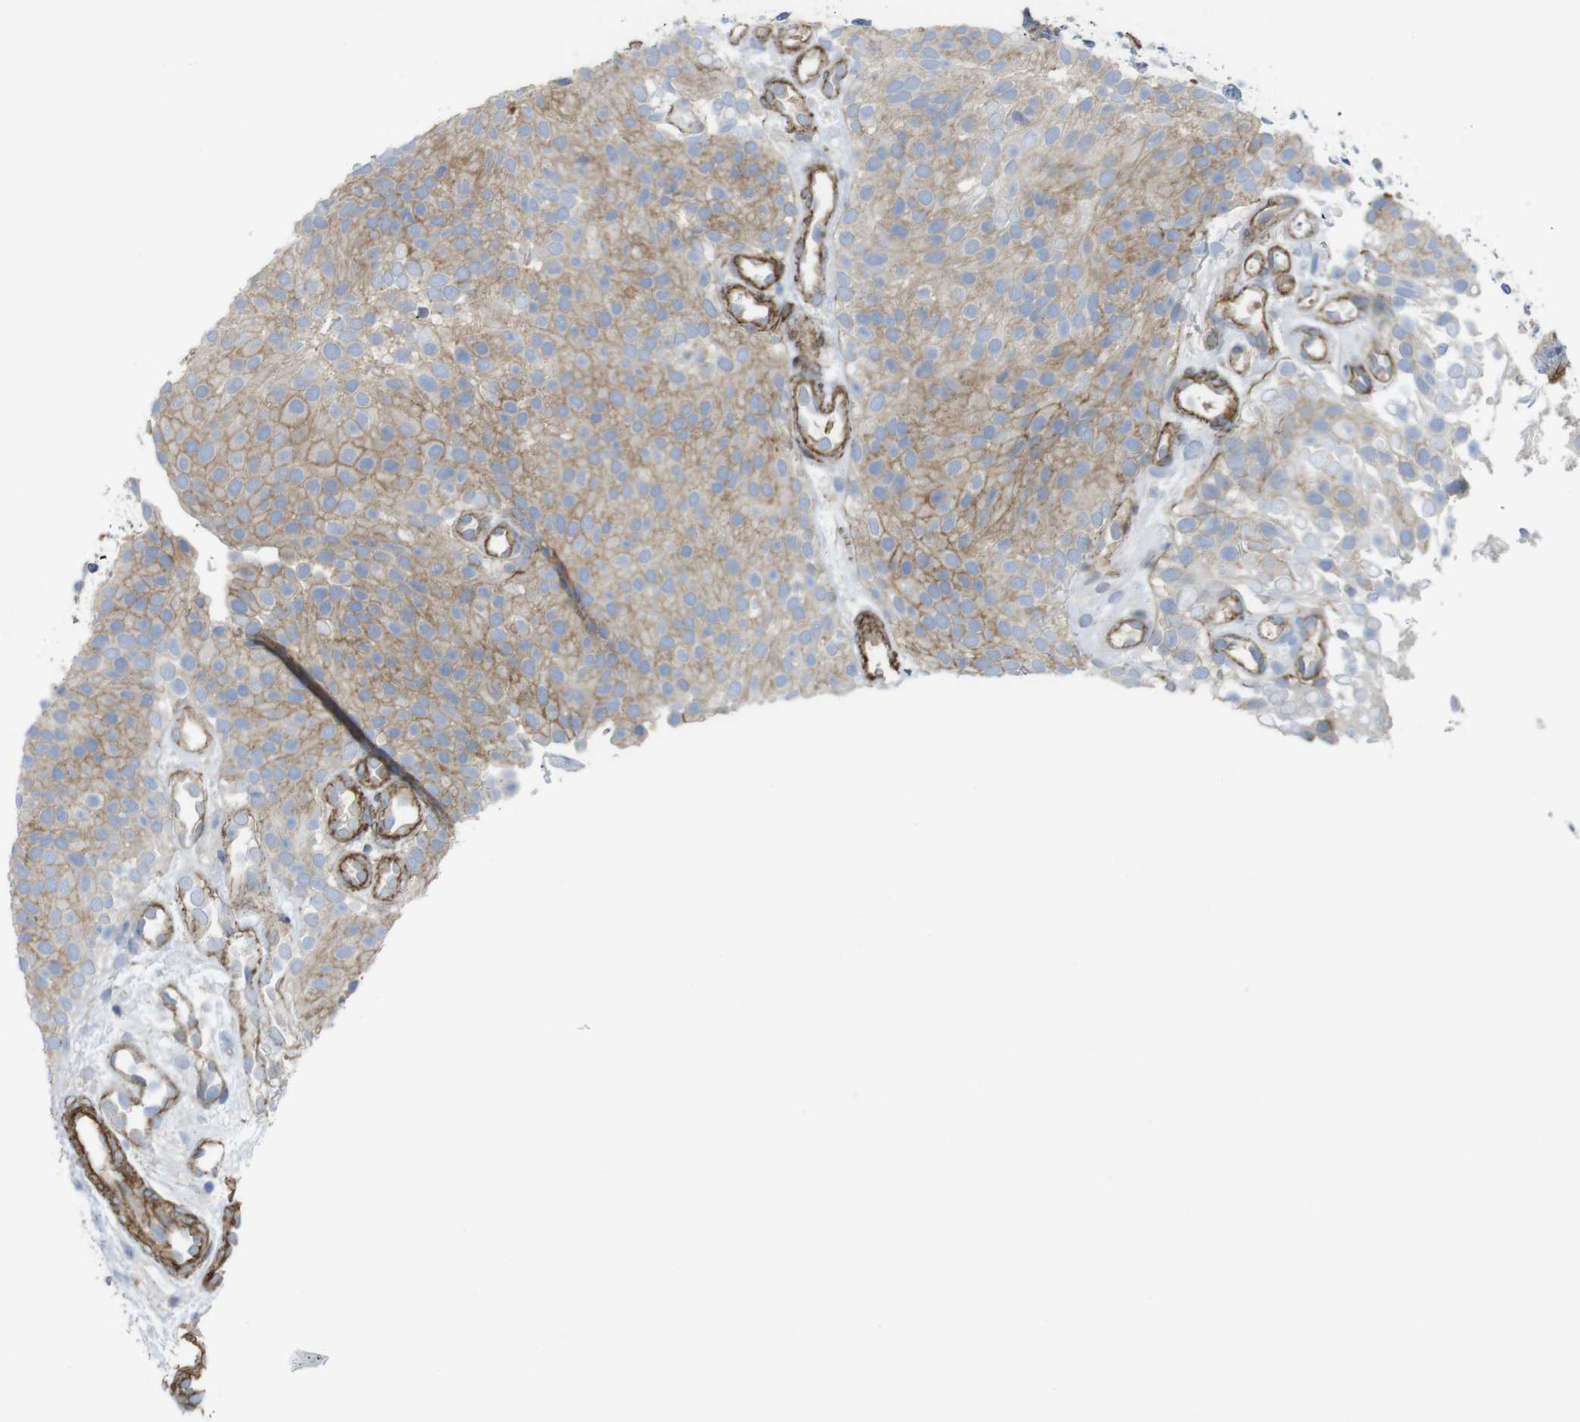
{"staining": {"intensity": "moderate", "quantity": ">75%", "location": "cytoplasmic/membranous"}, "tissue": "urothelial cancer", "cell_type": "Tumor cells", "image_type": "cancer", "snomed": [{"axis": "morphology", "description": "Urothelial carcinoma, Low grade"}, {"axis": "topography", "description": "Urinary bladder"}], "caption": "Brown immunohistochemical staining in low-grade urothelial carcinoma shows moderate cytoplasmic/membranous positivity in about >75% of tumor cells.", "gene": "PREX2", "patient": {"sex": "male", "age": 78}}